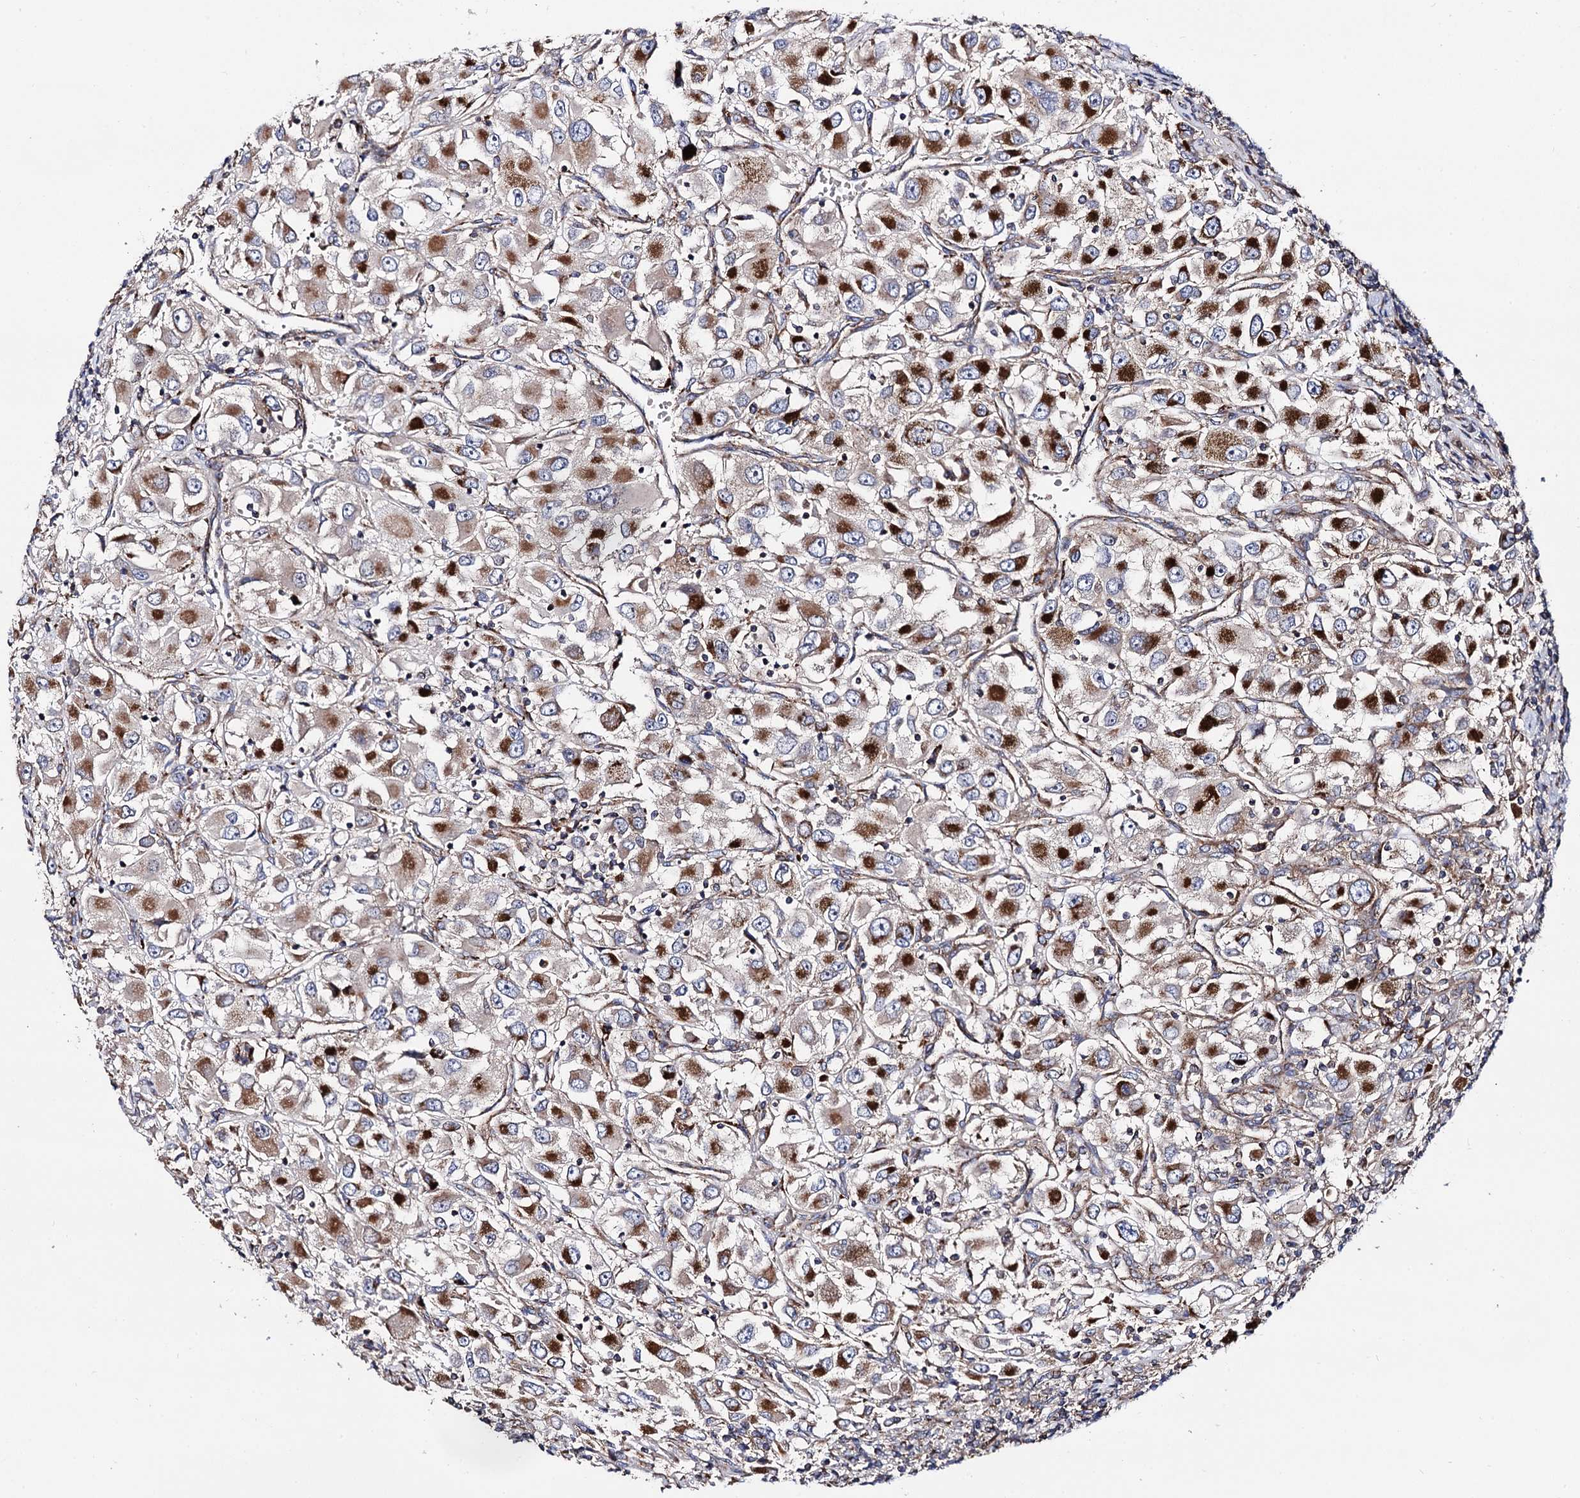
{"staining": {"intensity": "strong", "quantity": "25%-75%", "location": "cytoplasmic/membranous"}, "tissue": "renal cancer", "cell_type": "Tumor cells", "image_type": "cancer", "snomed": [{"axis": "morphology", "description": "Adenocarcinoma, NOS"}, {"axis": "topography", "description": "Kidney"}], "caption": "The micrograph reveals staining of renal cancer (adenocarcinoma), revealing strong cytoplasmic/membranous protein positivity (brown color) within tumor cells.", "gene": "IQCH", "patient": {"sex": "female", "age": 52}}